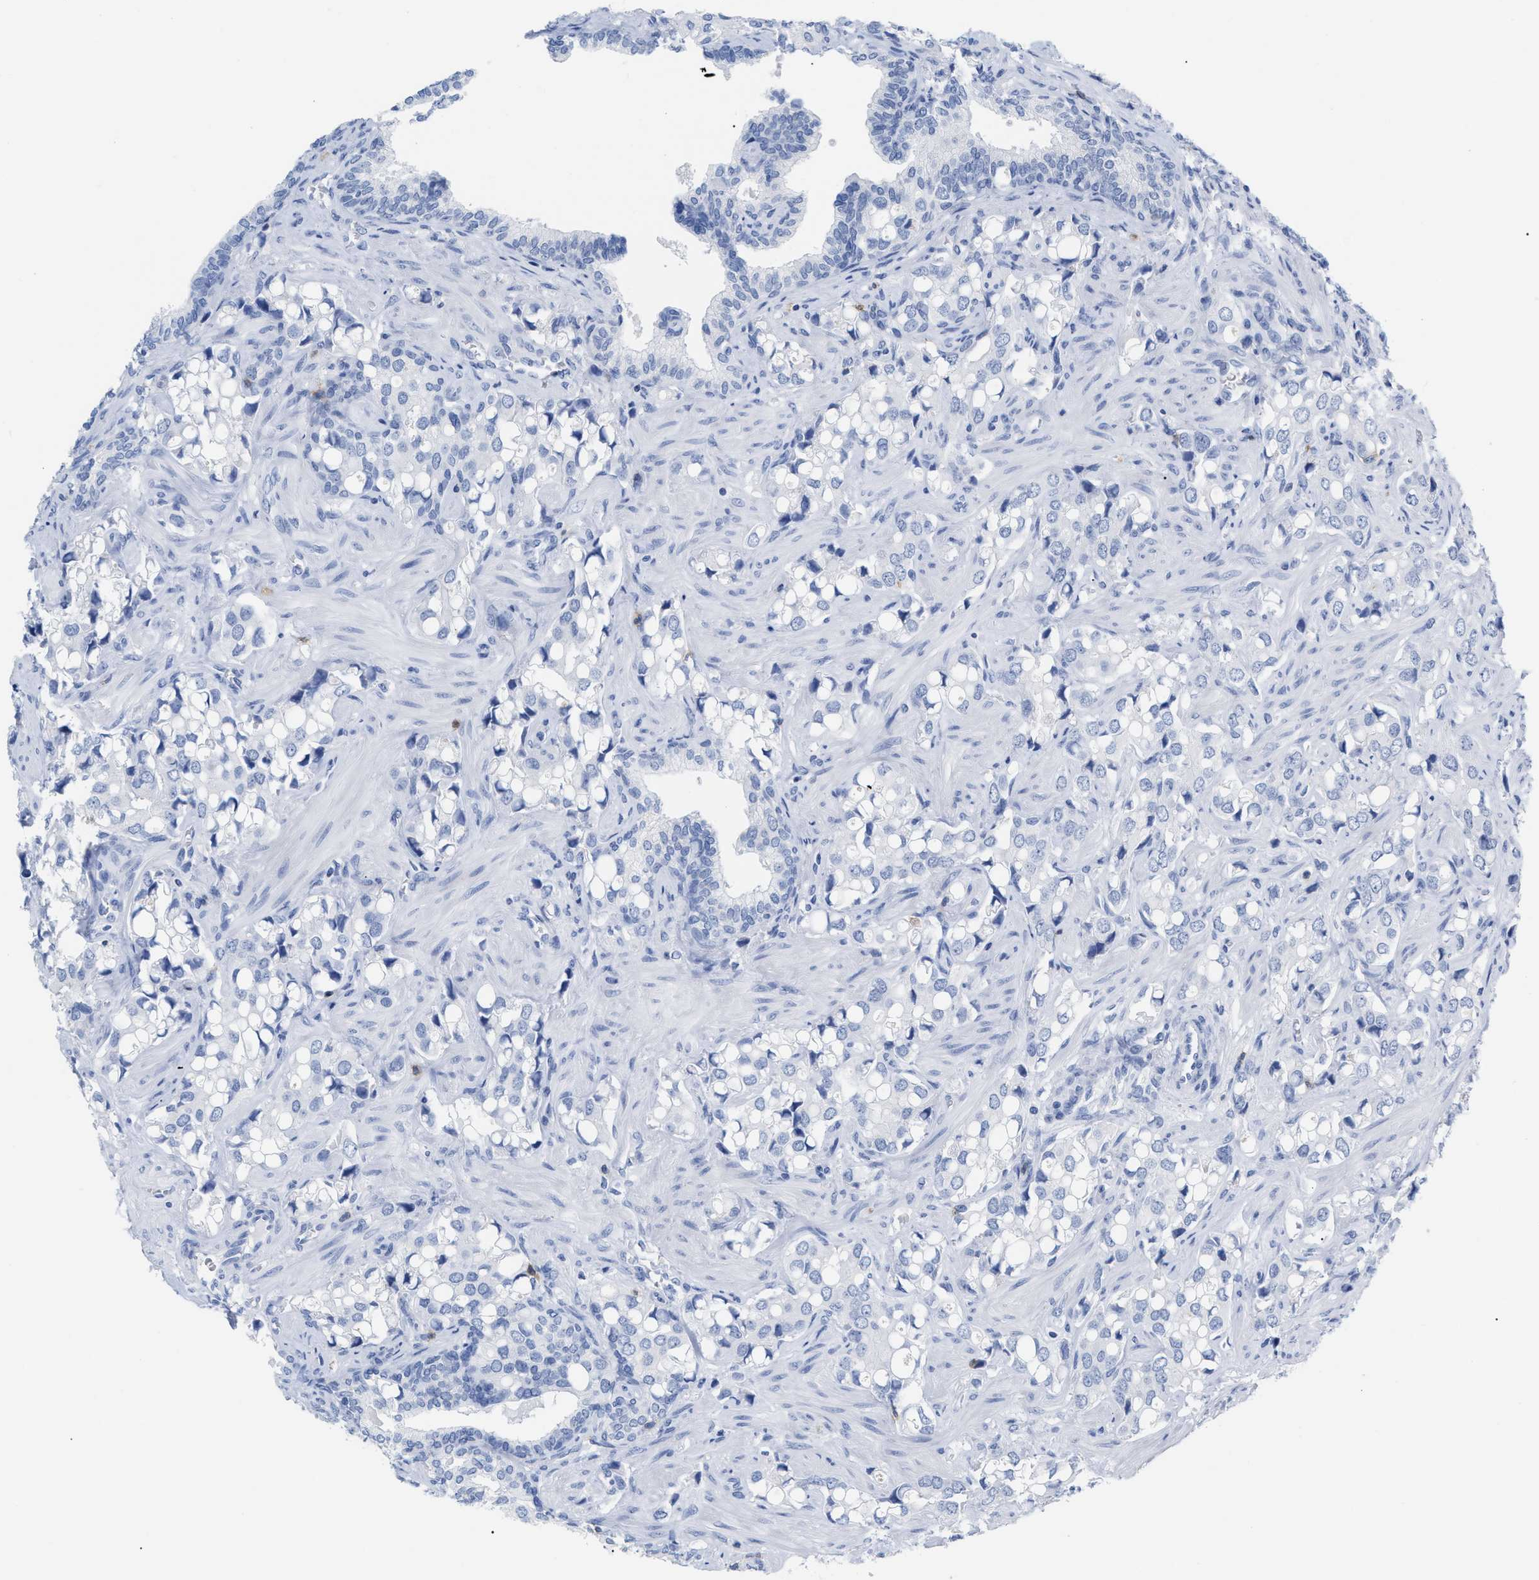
{"staining": {"intensity": "negative", "quantity": "none", "location": "none"}, "tissue": "prostate cancer", "cell_type": "Tumor cells", "image_type": "cancer", "snomed": [{"axis": "morphology", "description": "Adenocarcinoma, High grade"}, {"axis": "topography", "description": "Prostate"}], "caption": "This image is of prostate cancer (adenocarcinoma (high-grade)) stained with immunohistochemistry to label a protein in brown with the nuclei are counter-stained blue. There is no positivity in tumor cells. (DAB (3,3'-diaminobenzidine) IHC, high magnification).", "gene": "CD5", "patient": {"sex": "male", "age": 52}}